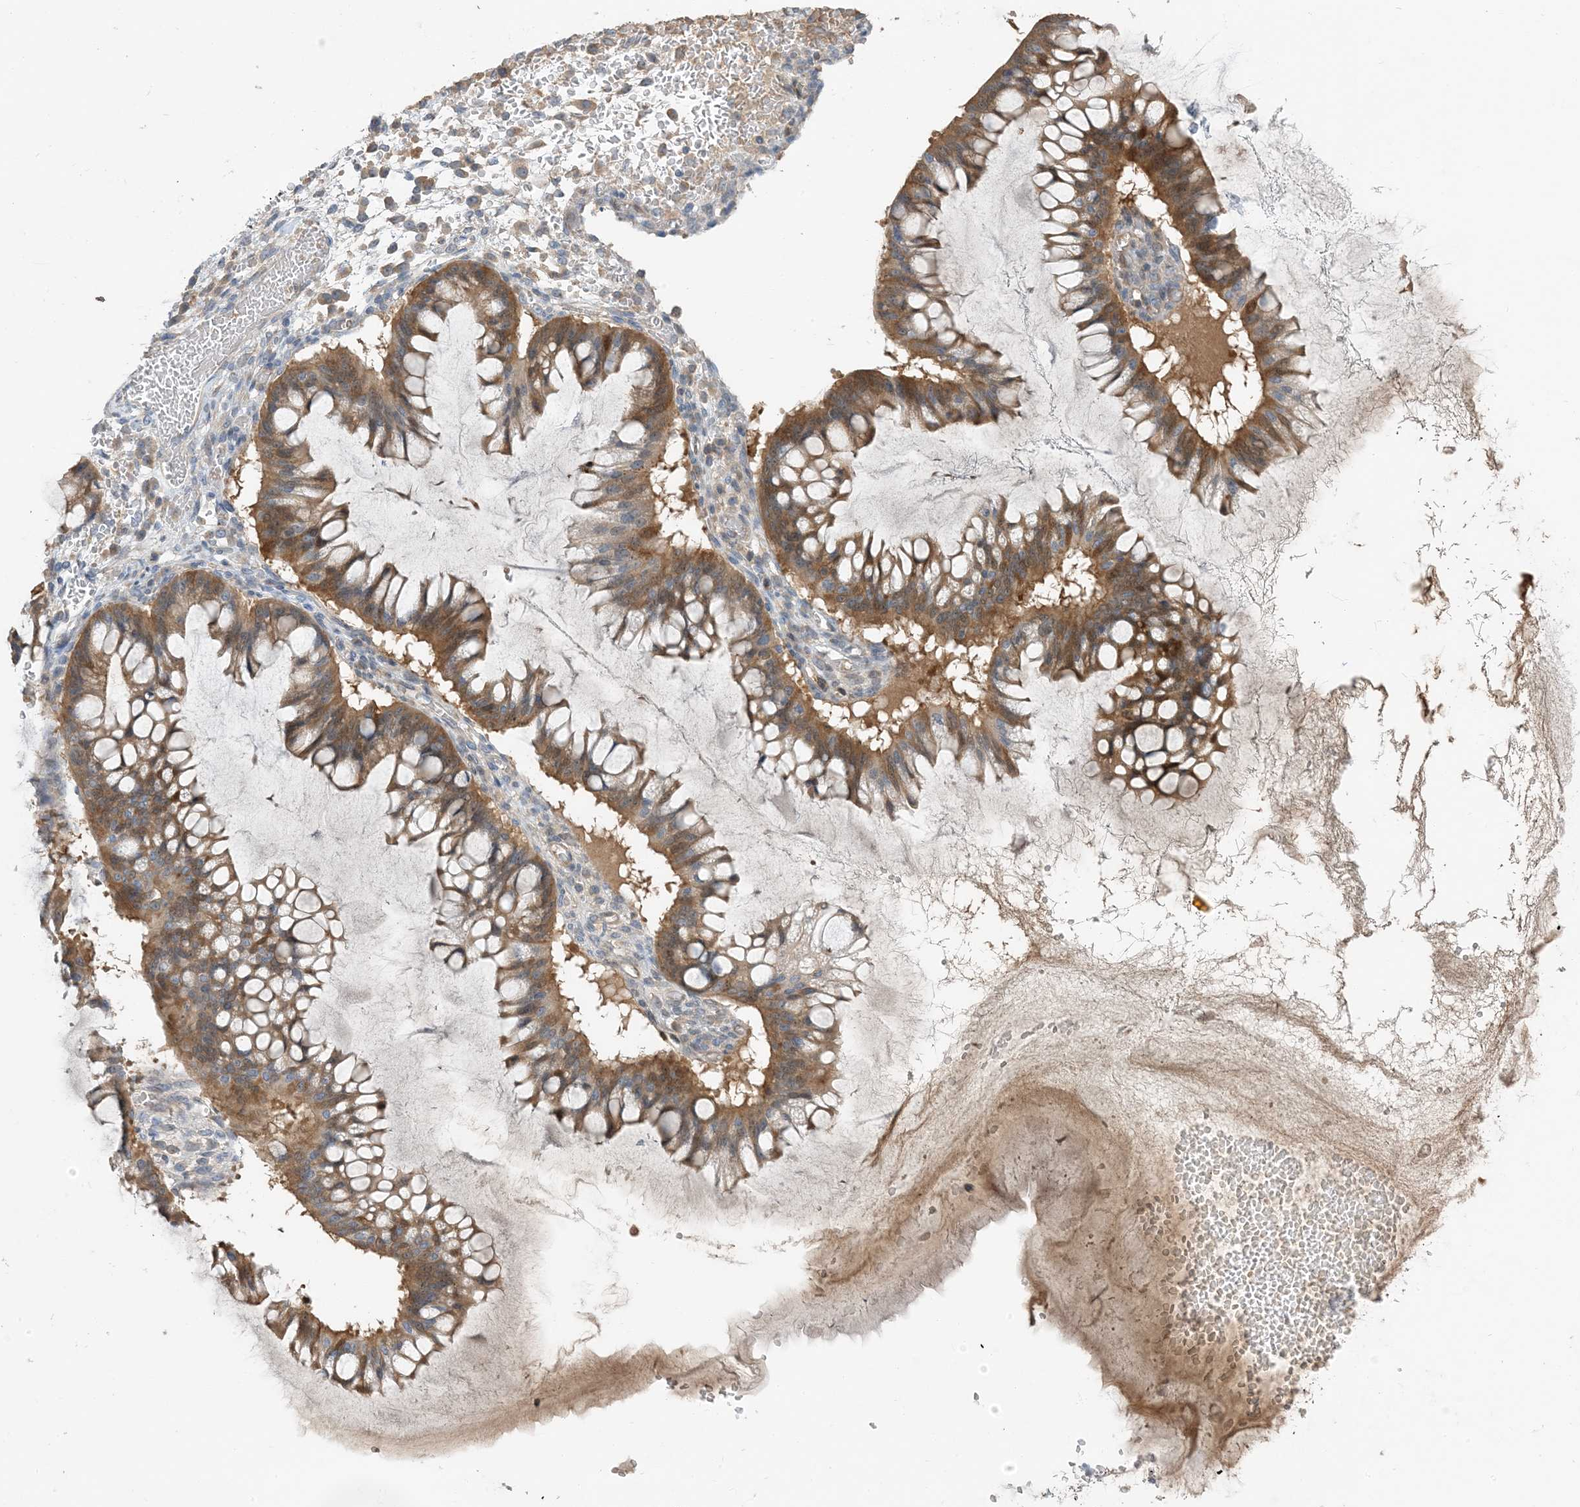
{"staining": {"intensity": "moderate", "quantity": ">75%", "location": "cytoplasmic/membranous,nuclear"}, "tissue": "ovarian cancer", "cell_type": "Tumor cells", "image_type": "cancer", "snomed": [{"axis": "morphology", "description": "Cystadenocarcinoma, mucinous, NOS"}, {"axis": "topography", "description": "Ovary"}], "caption": "A histopathology image of ovarian cancer stained for a protein displays moderate cytoplasmic/membranous and nuclear brown staining in tumor cells.", "gene": "USP53", "patient": {"sex": "female", "age": 73}}